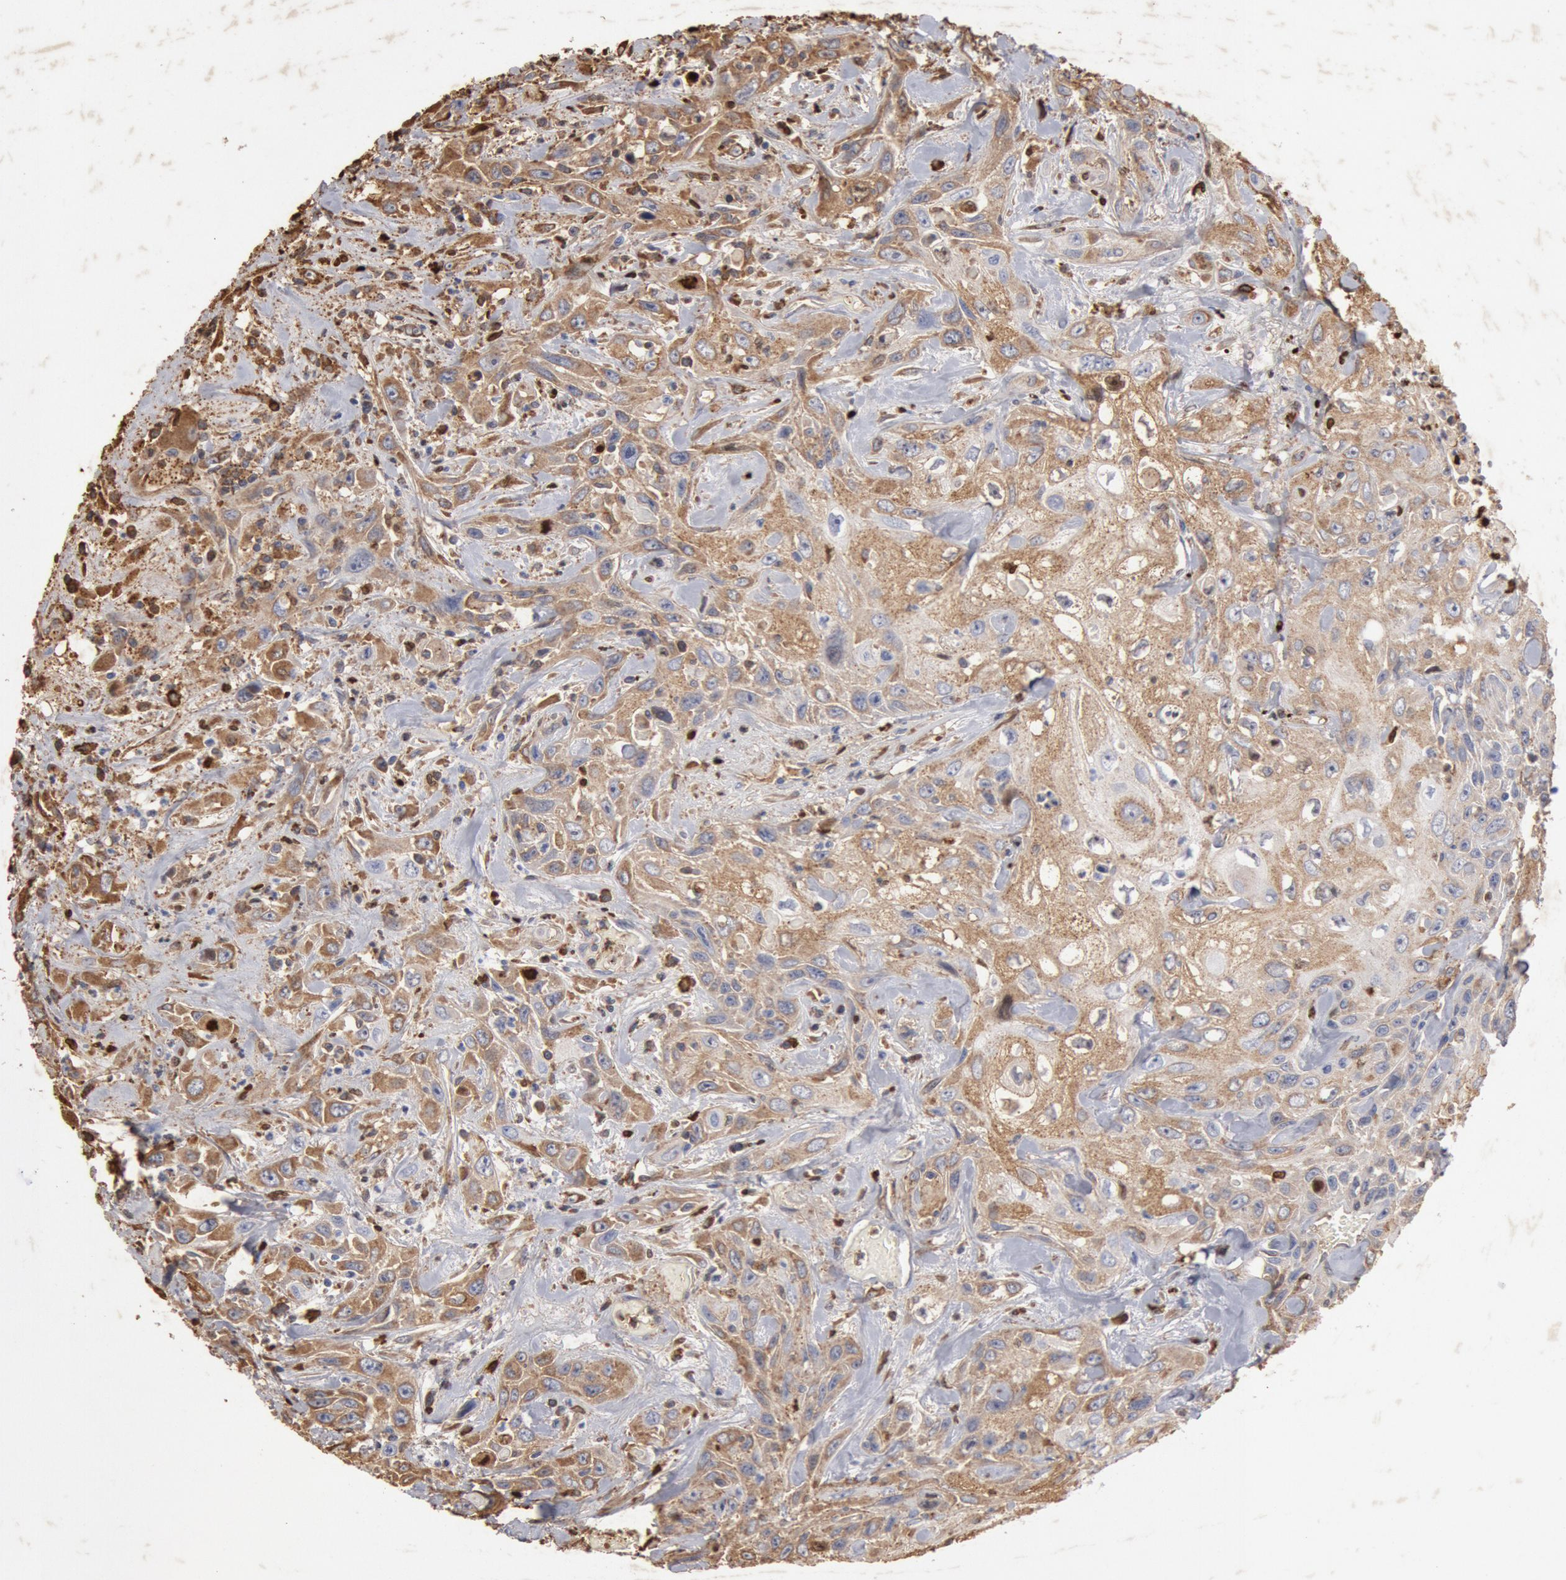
{"staining": {"intensity": "moderate", "quantity": ">75%", "location": "cytoplasmic/membranous,nuclear"}, "tissue": "urothelial cancer", "cell_type": "Tumor cells", "image_type": "cancer", "snomed": [{"axis": "morphology", "description": "Urothelial carcinoma, High grade"}, {"axis": "topography", "description": "Urinary bladder"}], "caption": "High-grade urothelial carcinoma stained with a protein marker demonstrates moderate staining in tumor cells.", "gene": "FOXA2", "patient": {"sex": "female", "age": 84}}